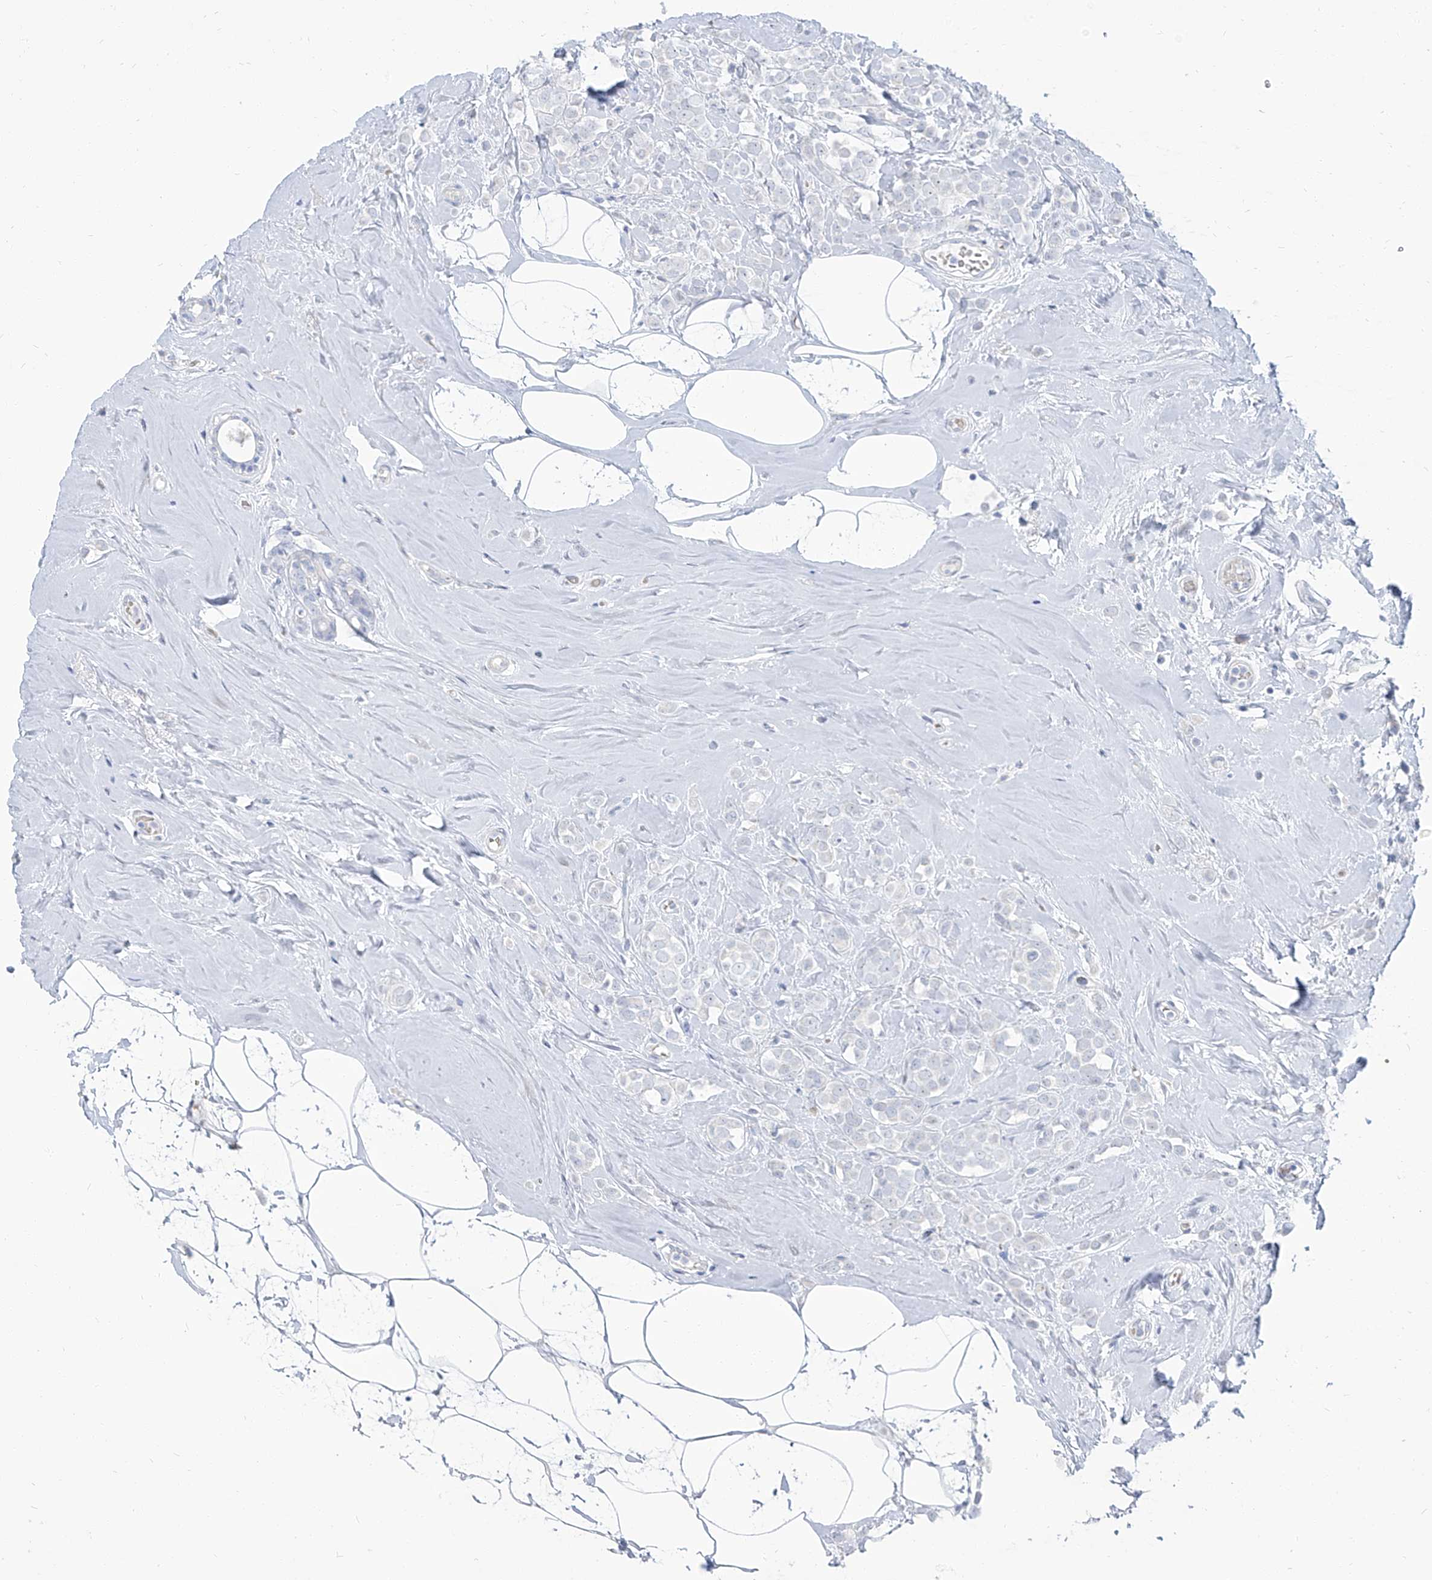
{"staining": {"intensity": "negative", "quantity": "none", "location": "none"}, "tissue": "breast cancer", "cell_type": "Tumor cells", "image_type": "cancer", "snomed": [{"axis": "morphology", "description": "Lobular carcinoma"}, {"axis": "topography", "description": "Breast"}], "caption": "Tumor cells show no significant protein positivity in breast cancer.", "gene": "TXLNB", "patient": {"sex": "female", "age": 47}}